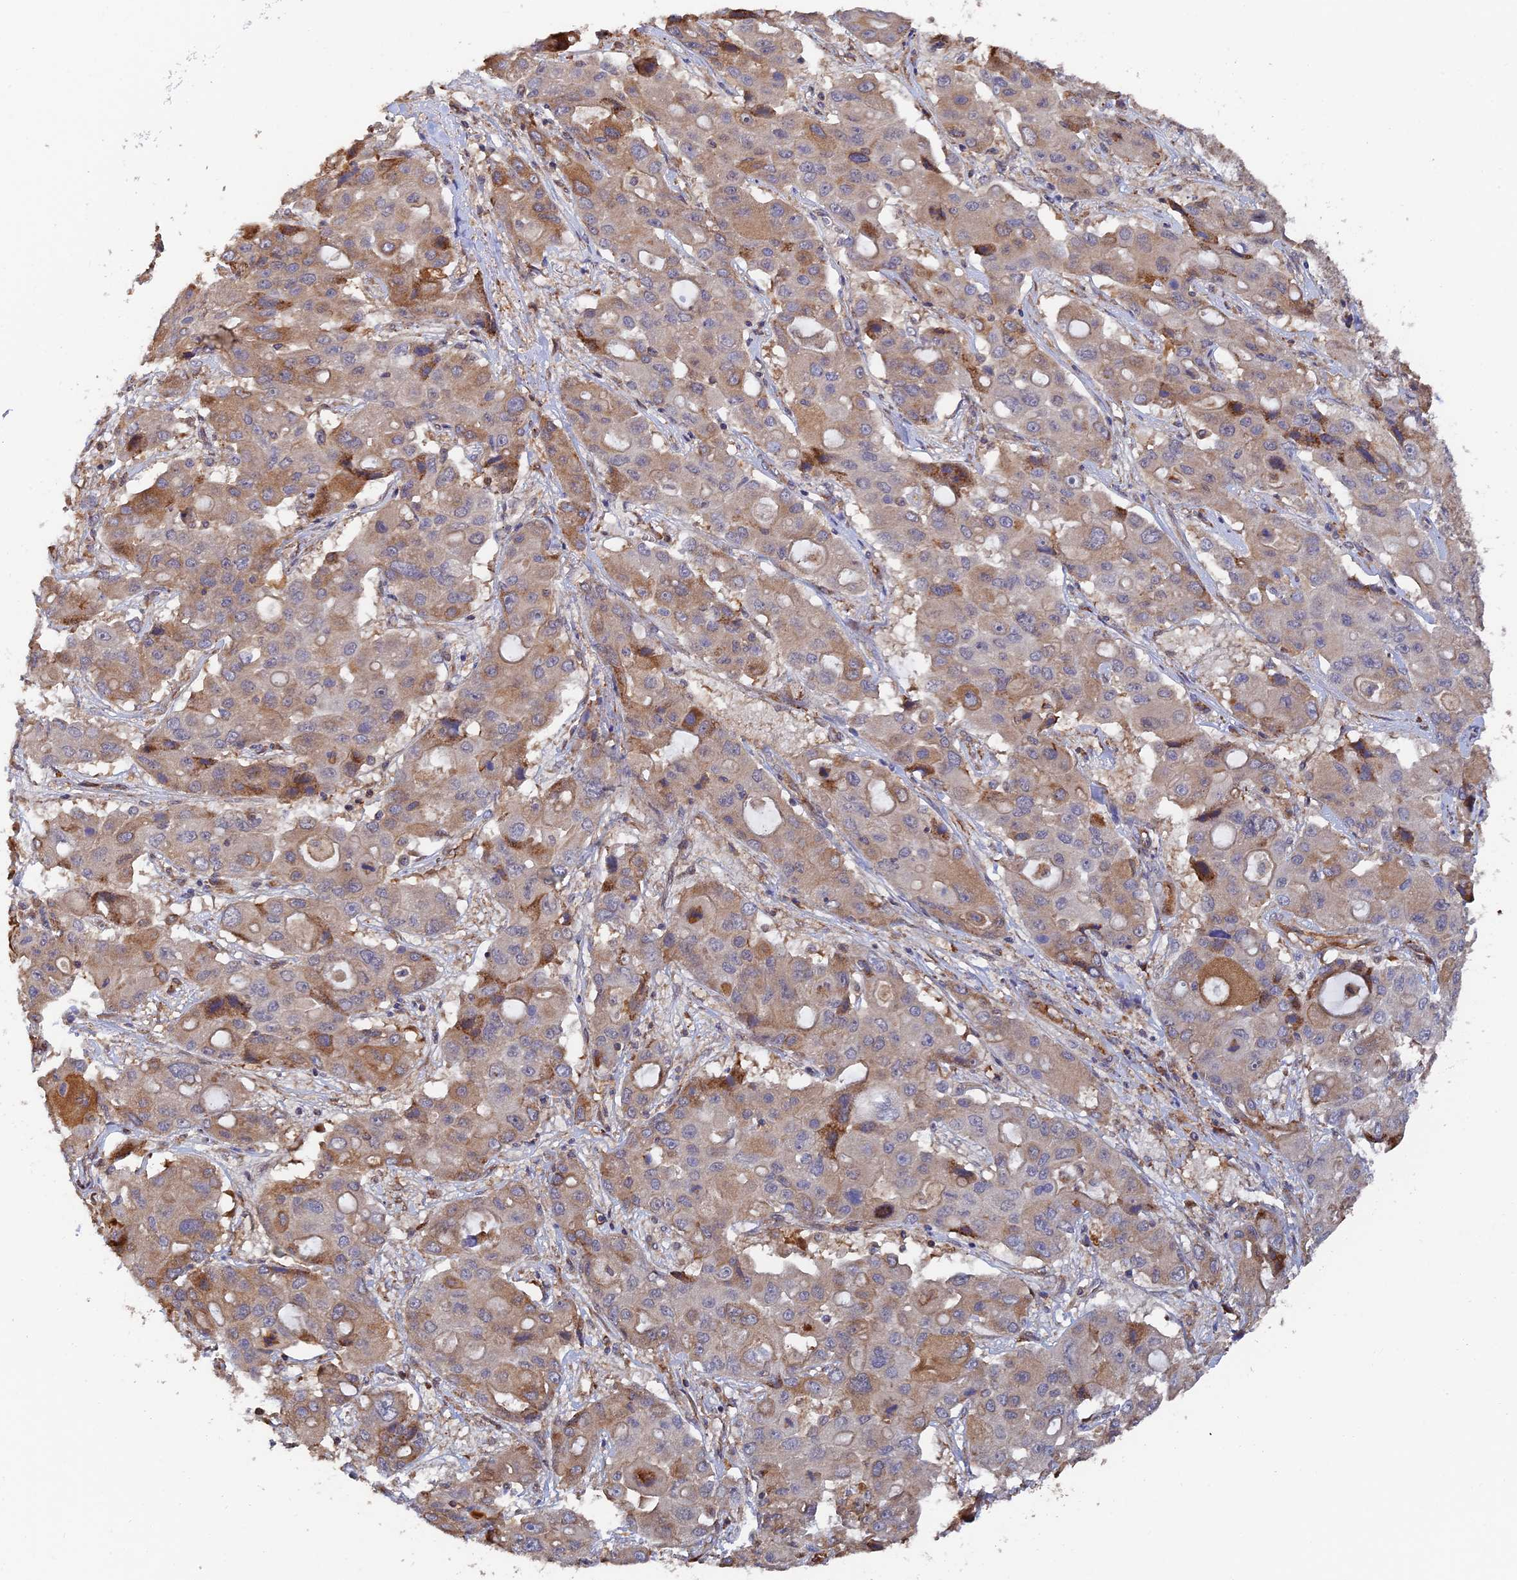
{"staining": {"intensity": "weak", "quantity": "25%-75%", "location": "cytoplasmic/membranous"}, "tissue": "liver cancer", "cell_type": "Tumor cells", "image_type": "cancer", "snomed": [{"axis": "morphology", "description": "Cholangiocarcinoma"}, {"axis": "topography", "description": "Liver"}], "caption": "Liver cancer (cholangiocarcinoma) stained with a protein marker demonstrates weak staining in tumor cells.", "gene": "WBP11", "patient": {"sex": "male", "age": 67}}